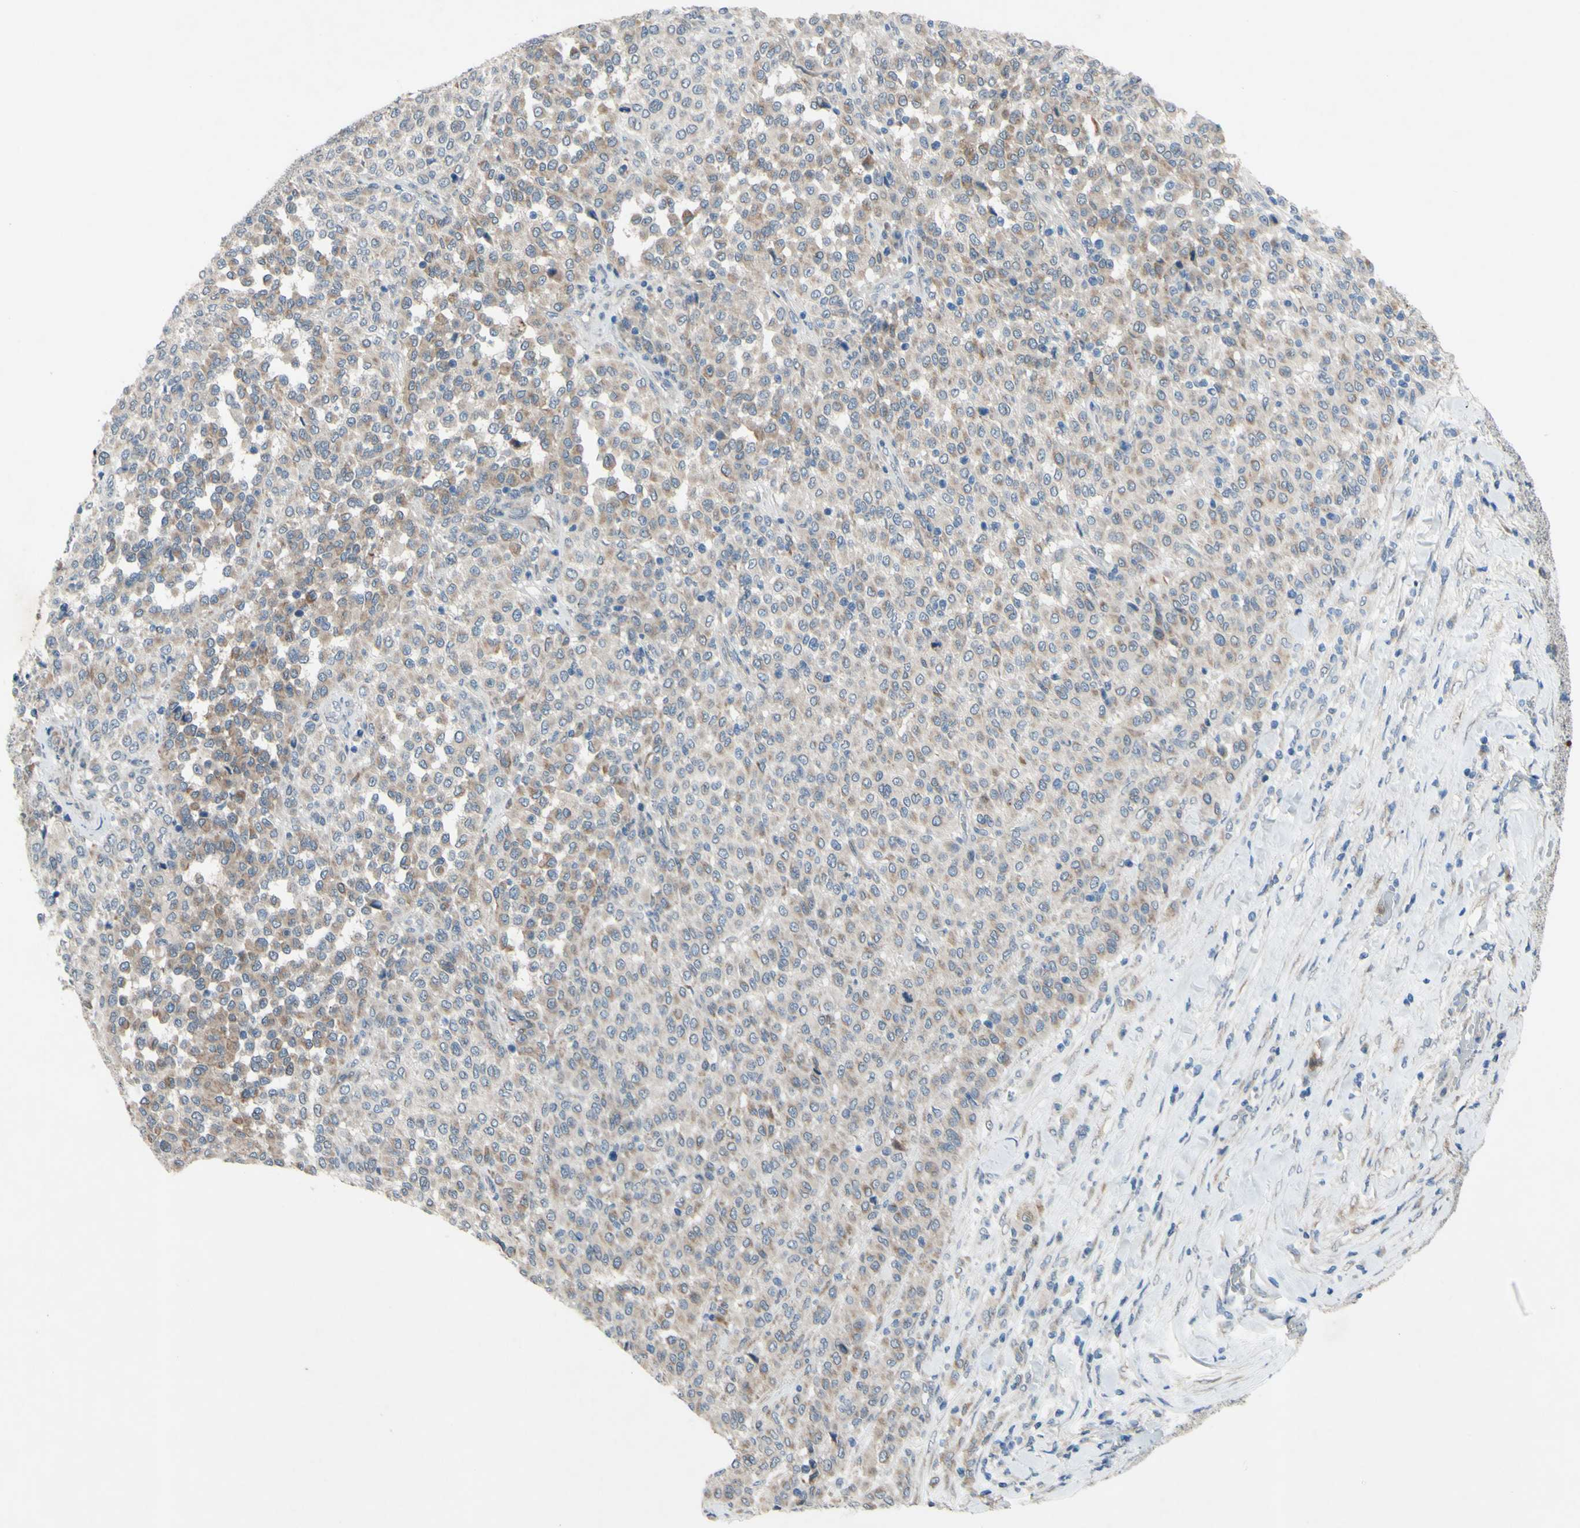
{"staining": {"intensity": "moderate", "quantity": ">75%", "location": "cytoplasmic/membranous"}, "tissue": "melanoma", "cell_type": "Tumor cells", "image_type": "cancer", "snomed": [{"axis": "morphology", "description": "Malignant melanoma, Metastatic site"}, {"axis": "topography", "description": "Pancreas"}], "caption": "Malignant melanoma (metastatic site) stained with DAB immunohistochemistry (IHC) displays medium levels of moderate cytoplasmic/membranous staining in about >75% of tumor cells.", "gene": "GRAMD2B", "patient": {"sex": "female", "age": 30}}